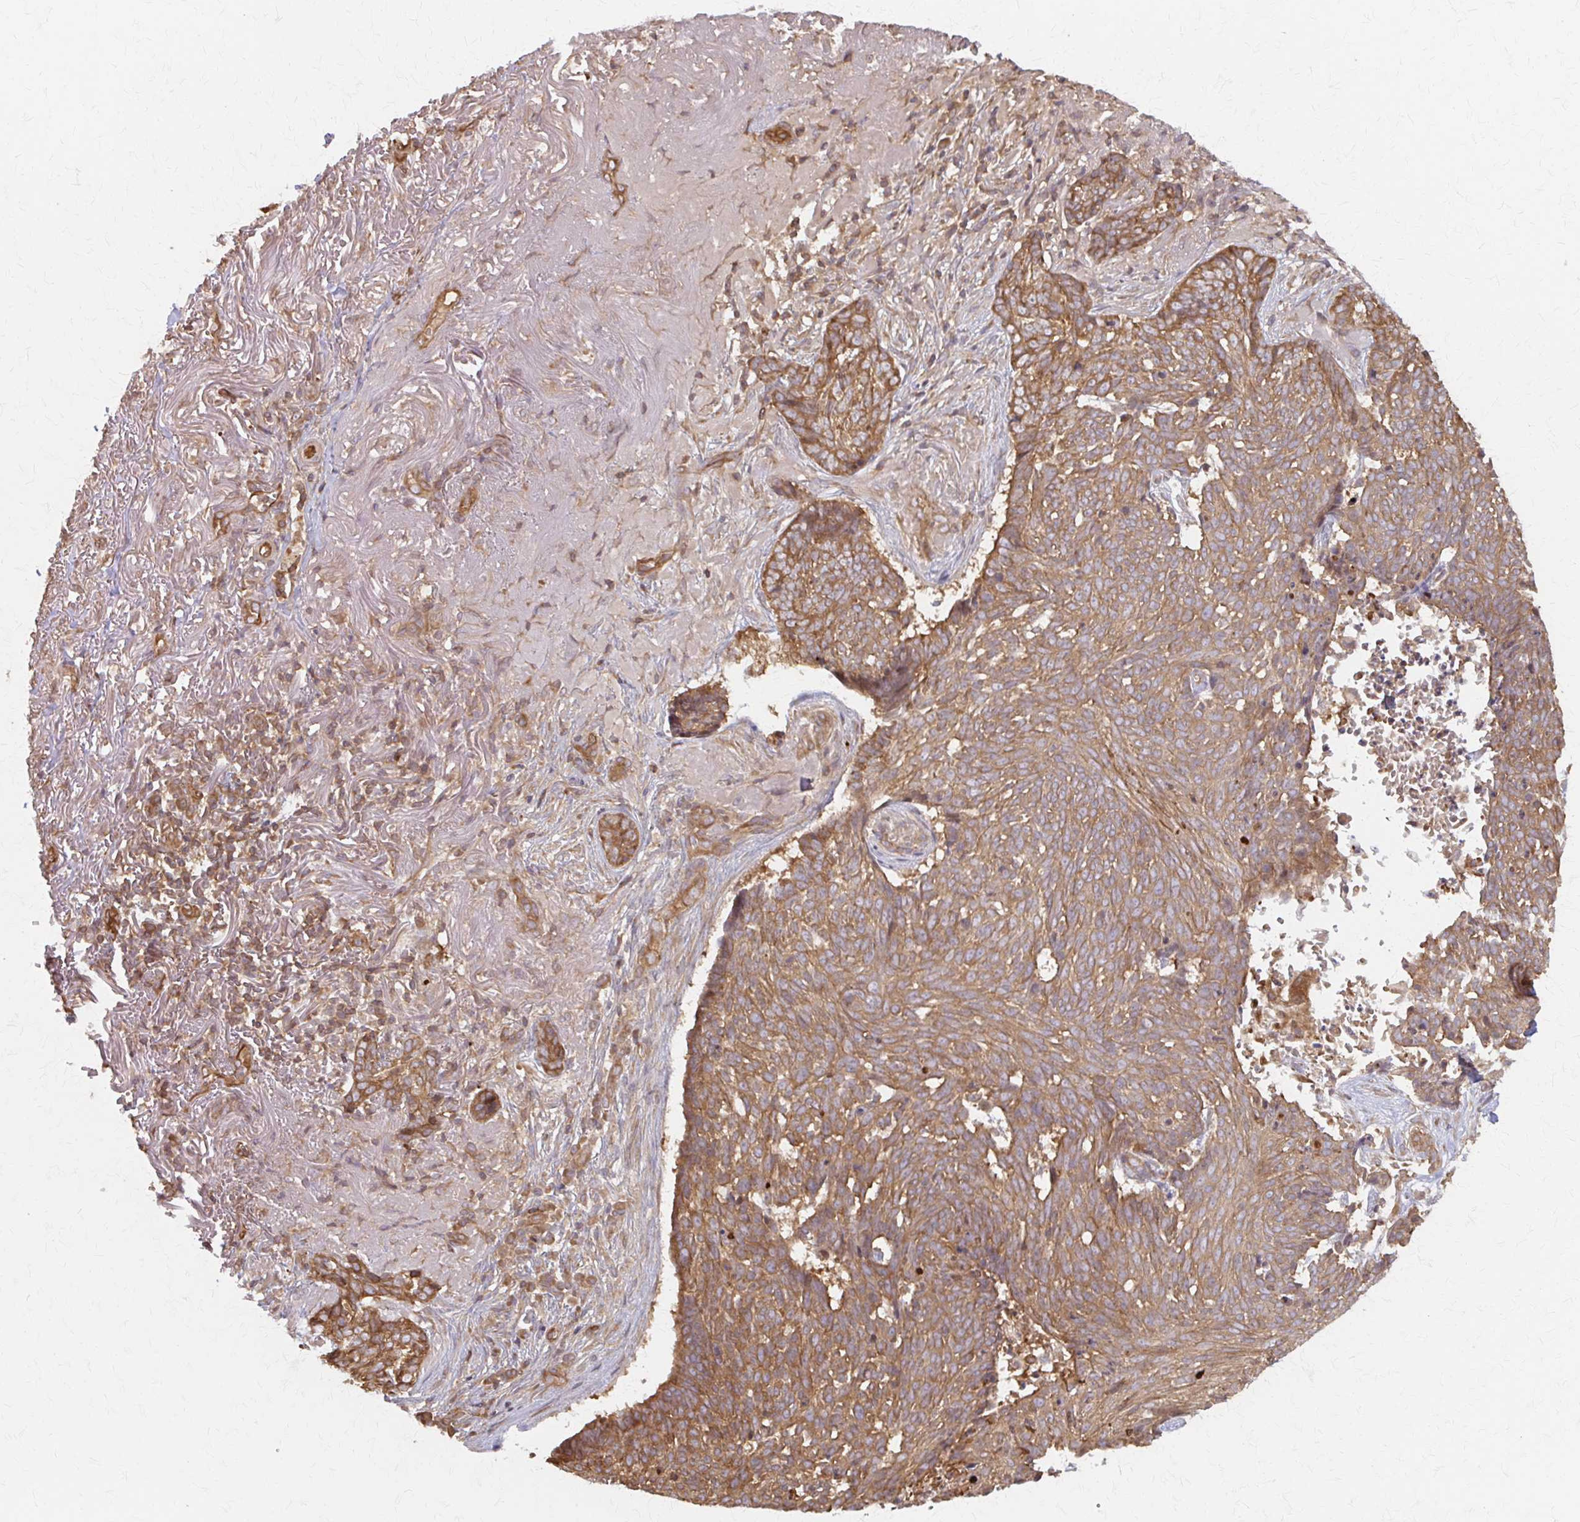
{"staining": {"intensity": "moderate", "quantity": ">75%", "location": "cytoplasmic/membranous"}, "tissue": "skin cancer", "cell_type": "Tumor cells", "image_type": "cancer", "snomed": [{"axis": "morphology", "description": "Basal cell carcinoma"}, {"axis": "topography", "description": "Skin"}, {"axis": "topography", "description": "Skin of face"}], "caption": "Basal cell carcinoma (skin) stained for a protein demonstrates moderate cytoplasmic/membranous positivity in tumor cells. The staining was performed using DAB, with brown indicating positive protein expression. Nuclei are stained blue with hematoxylin.", "gene": "ARHGAP35", "patient": {"sex": "female", "age": 95}}